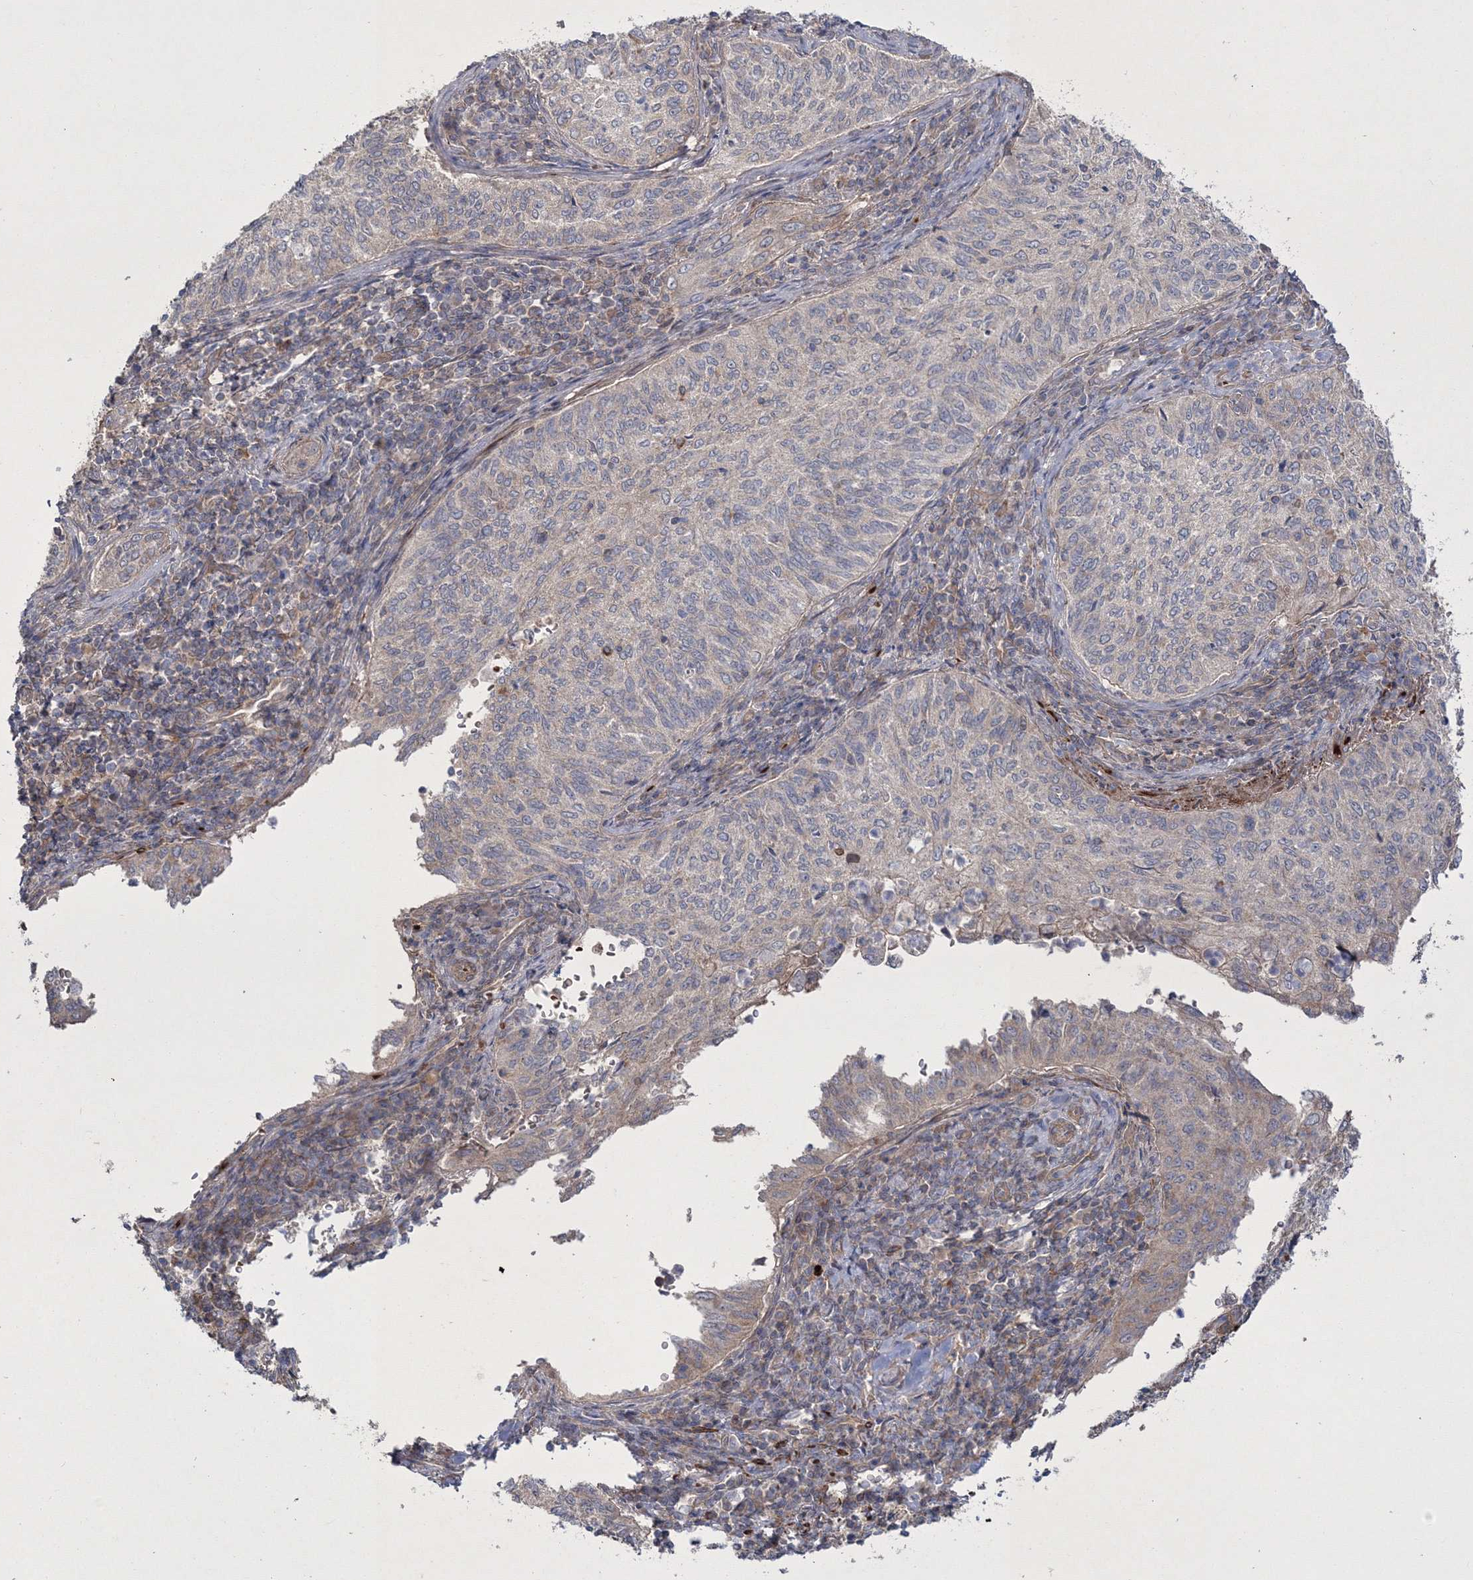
{"staining": {"intensity": "negative", "quantity": "none", "location": "none"}, "tissue": "cervical cancer", "cell_type": "Tumor cells", "image_type": "cancer", "snomed": [{"axis": "morphology", "description": "Squamous cell carcinoma, NOS"}, {"axis": "topography", "description": "Cervix"}], "caption": "Squamous cell carcinoma (cervical) was stained to show a protein in brown. There is no significant staining in tumor cells.", "gene": "ZSWIM6", "patient": {"sex": "female", "age": 30}}